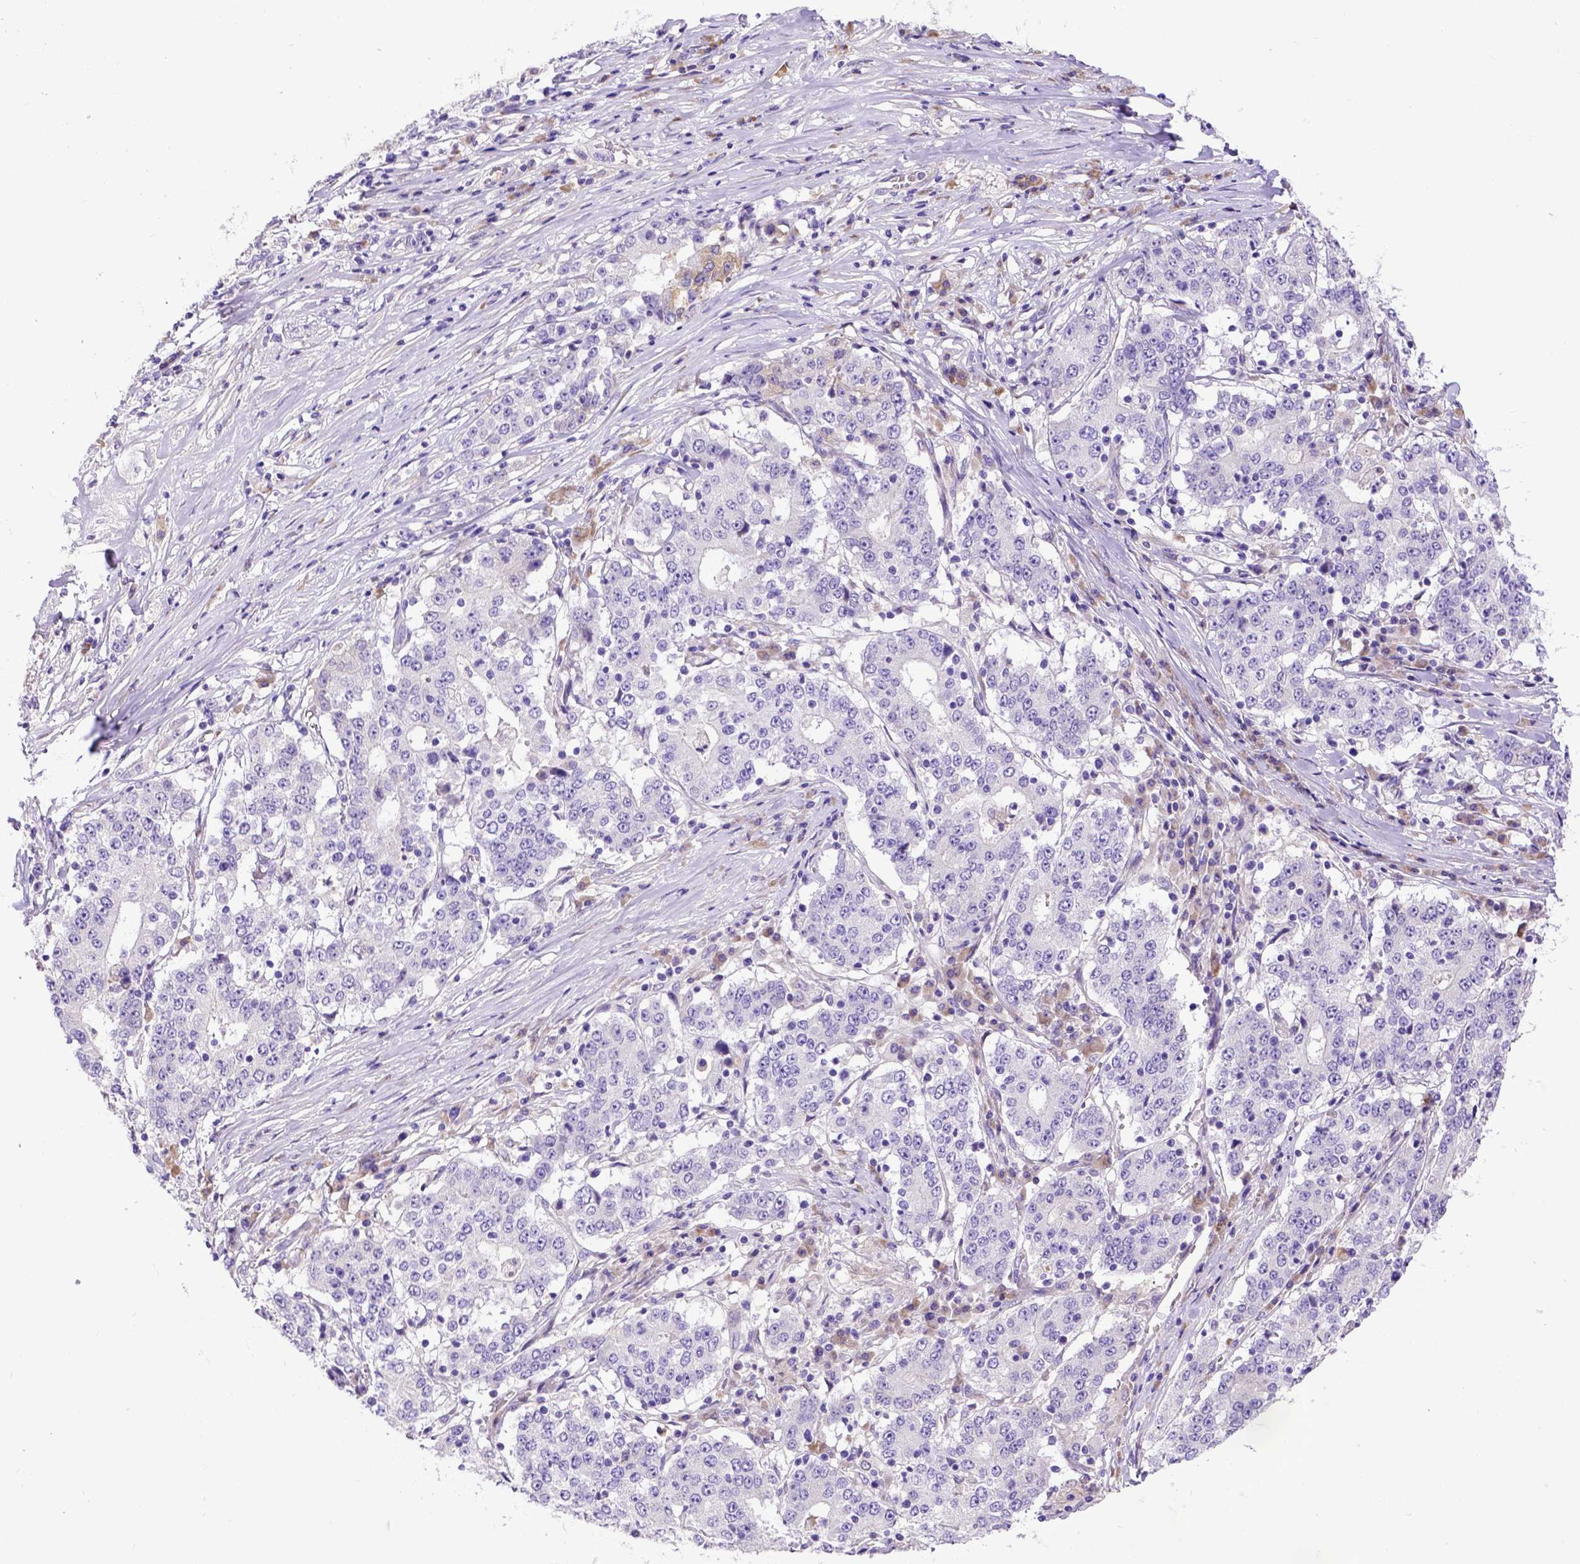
{"staining": {"intensity": "negative", "quantity": "none", "location": "none"}, "tissue": "stomach cancer", "cell_type": "Tumor cells", "image_type": "cancer", "snomed": [{"axis": "morphology", "description": "Adenocarcinoma, NOS"}, {"axis": "topography", "description": "Stomach"}], "caption": "Histopathology image shows no significant protein positivity in tumor cells of stomach cancer.", "gene": "CFAP300", "patient": {"sex": "male", "age": 59}}